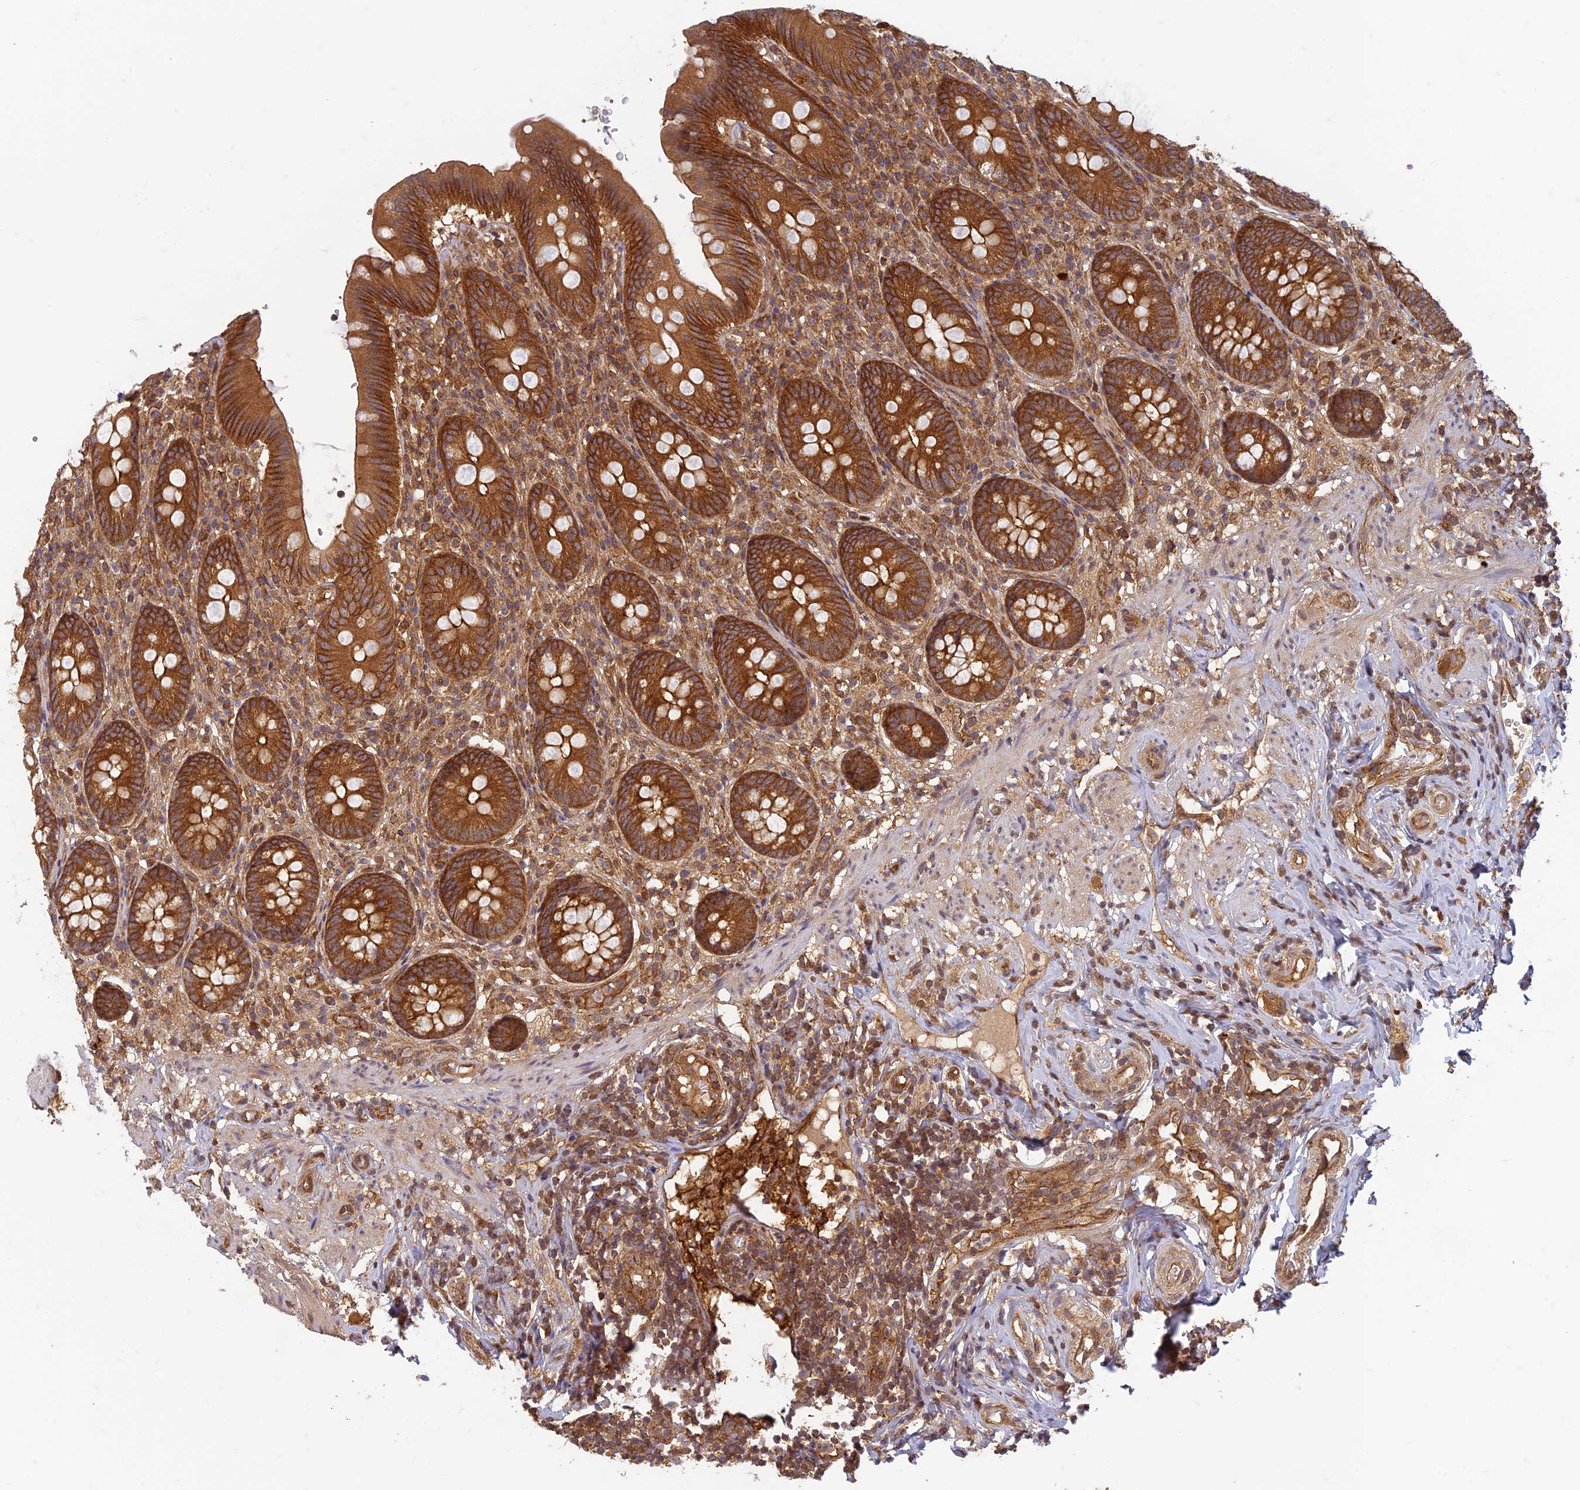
{"staining": {"intensity": "strong", "quantity": ">75%", "location": "cytoplasmic/membranous"}, "tissue": "appendix", "cell_type": "Glandular cells", "image_type": "normal", "snomed": [{"axis": "morphology", "description": "Normal tissue, NOS"}, {"axis": "topography", "description": "Appendix"}], "caption": "Strong cytoplasmic/membranous expression is appreciated in approximately >75% of glandular cells in unremarkable appendix.", "gene": "TCF25", "patient": {"sex": "male", "age": 55}}